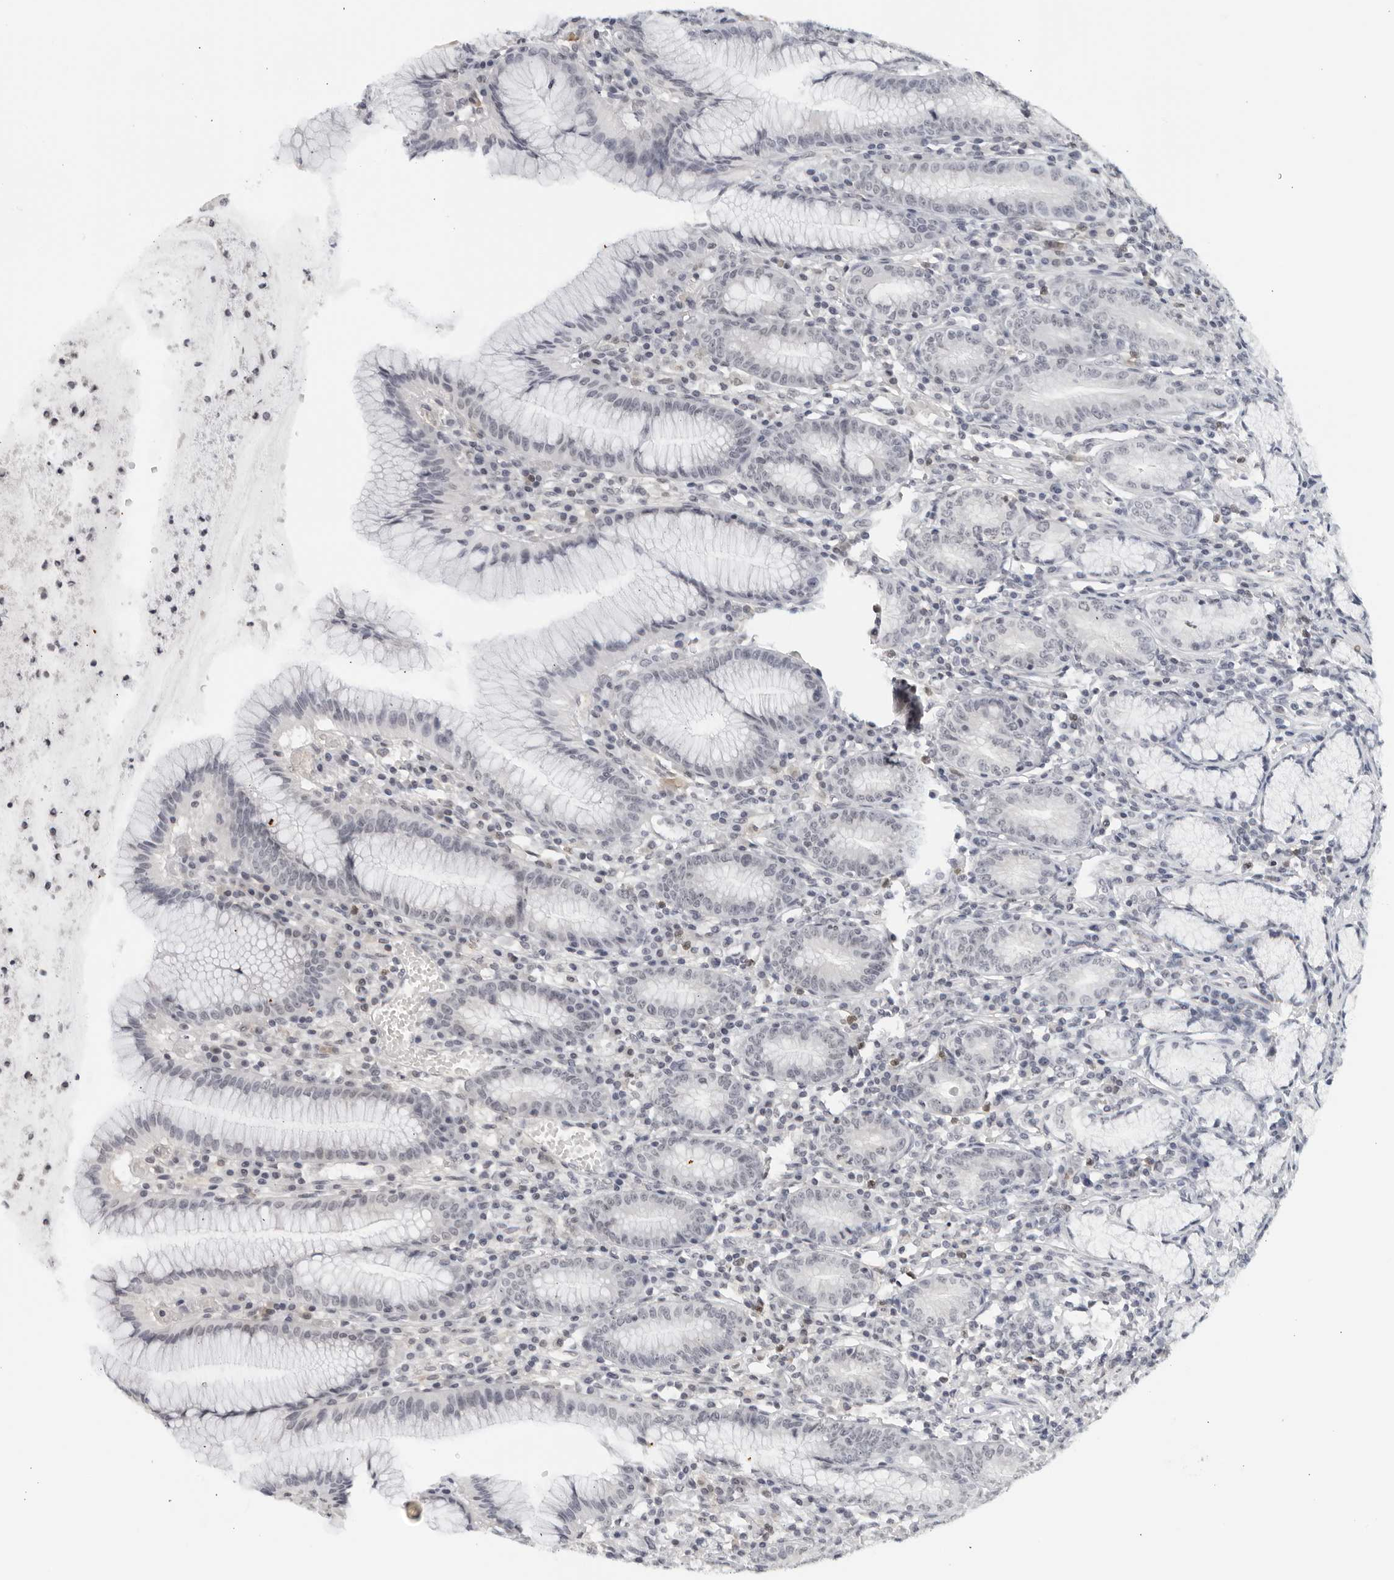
{"staining": {"intensity": "negative", "quantity": "none", "location": "none"}, "tissue": "stomach", "cell_type": "Glandular cells", "image_type": "normal", "snomed": [{"axis": "morphology", "description": "Normal tissue, NOS"}, {"axis": "topography", "description": "Stomach"}], "caption": "Immunohistochemical staining of normal human stomach demonstrates no significant positivity in glandular cells.", "gene": "RAB11FIP3", "patient": {"sex": "male", "age": 55}}